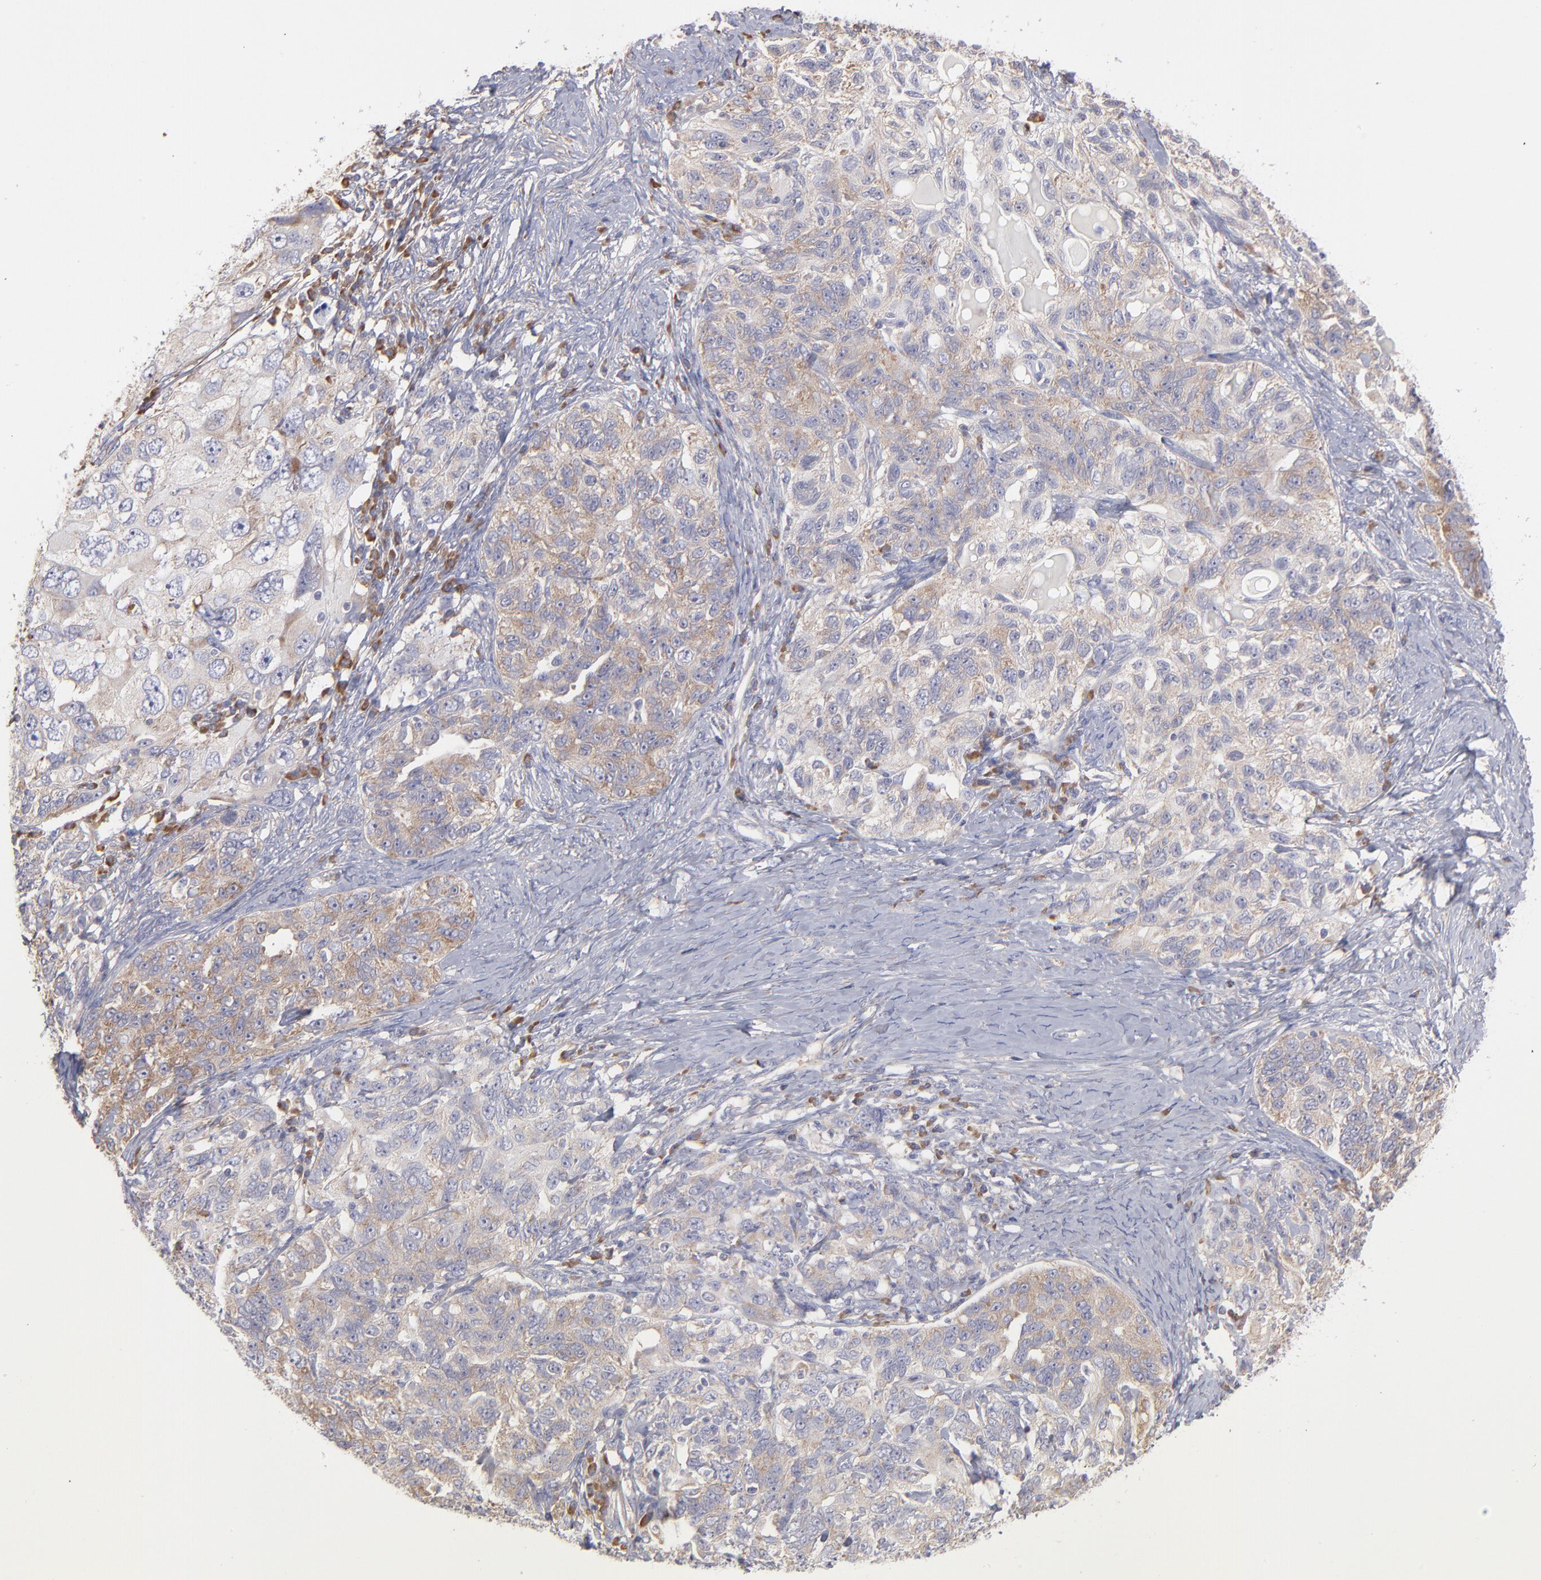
{"staining": {"intensity": "negative", "quantity": "none", "location": "none"}, "tissue": "ovarian cancer", "cell_type": "Tumor cells", "image_type": "cancer", "snomed": [{"axis": "morphology", "description": "Cystadenocarcinoma, serous, NOS"}, {"axis": "topography", "description": "Ovary"}], "caption": "A high-resolution image shows immunohistochemistry staining of serous cystadenocarcinoma (ovarian), which demonstrates no significant positivity in tumor cells. (DAB IHC, high magnification).", "gene": "RPLP0", "patient": {"sex": "female", "age": 82}}